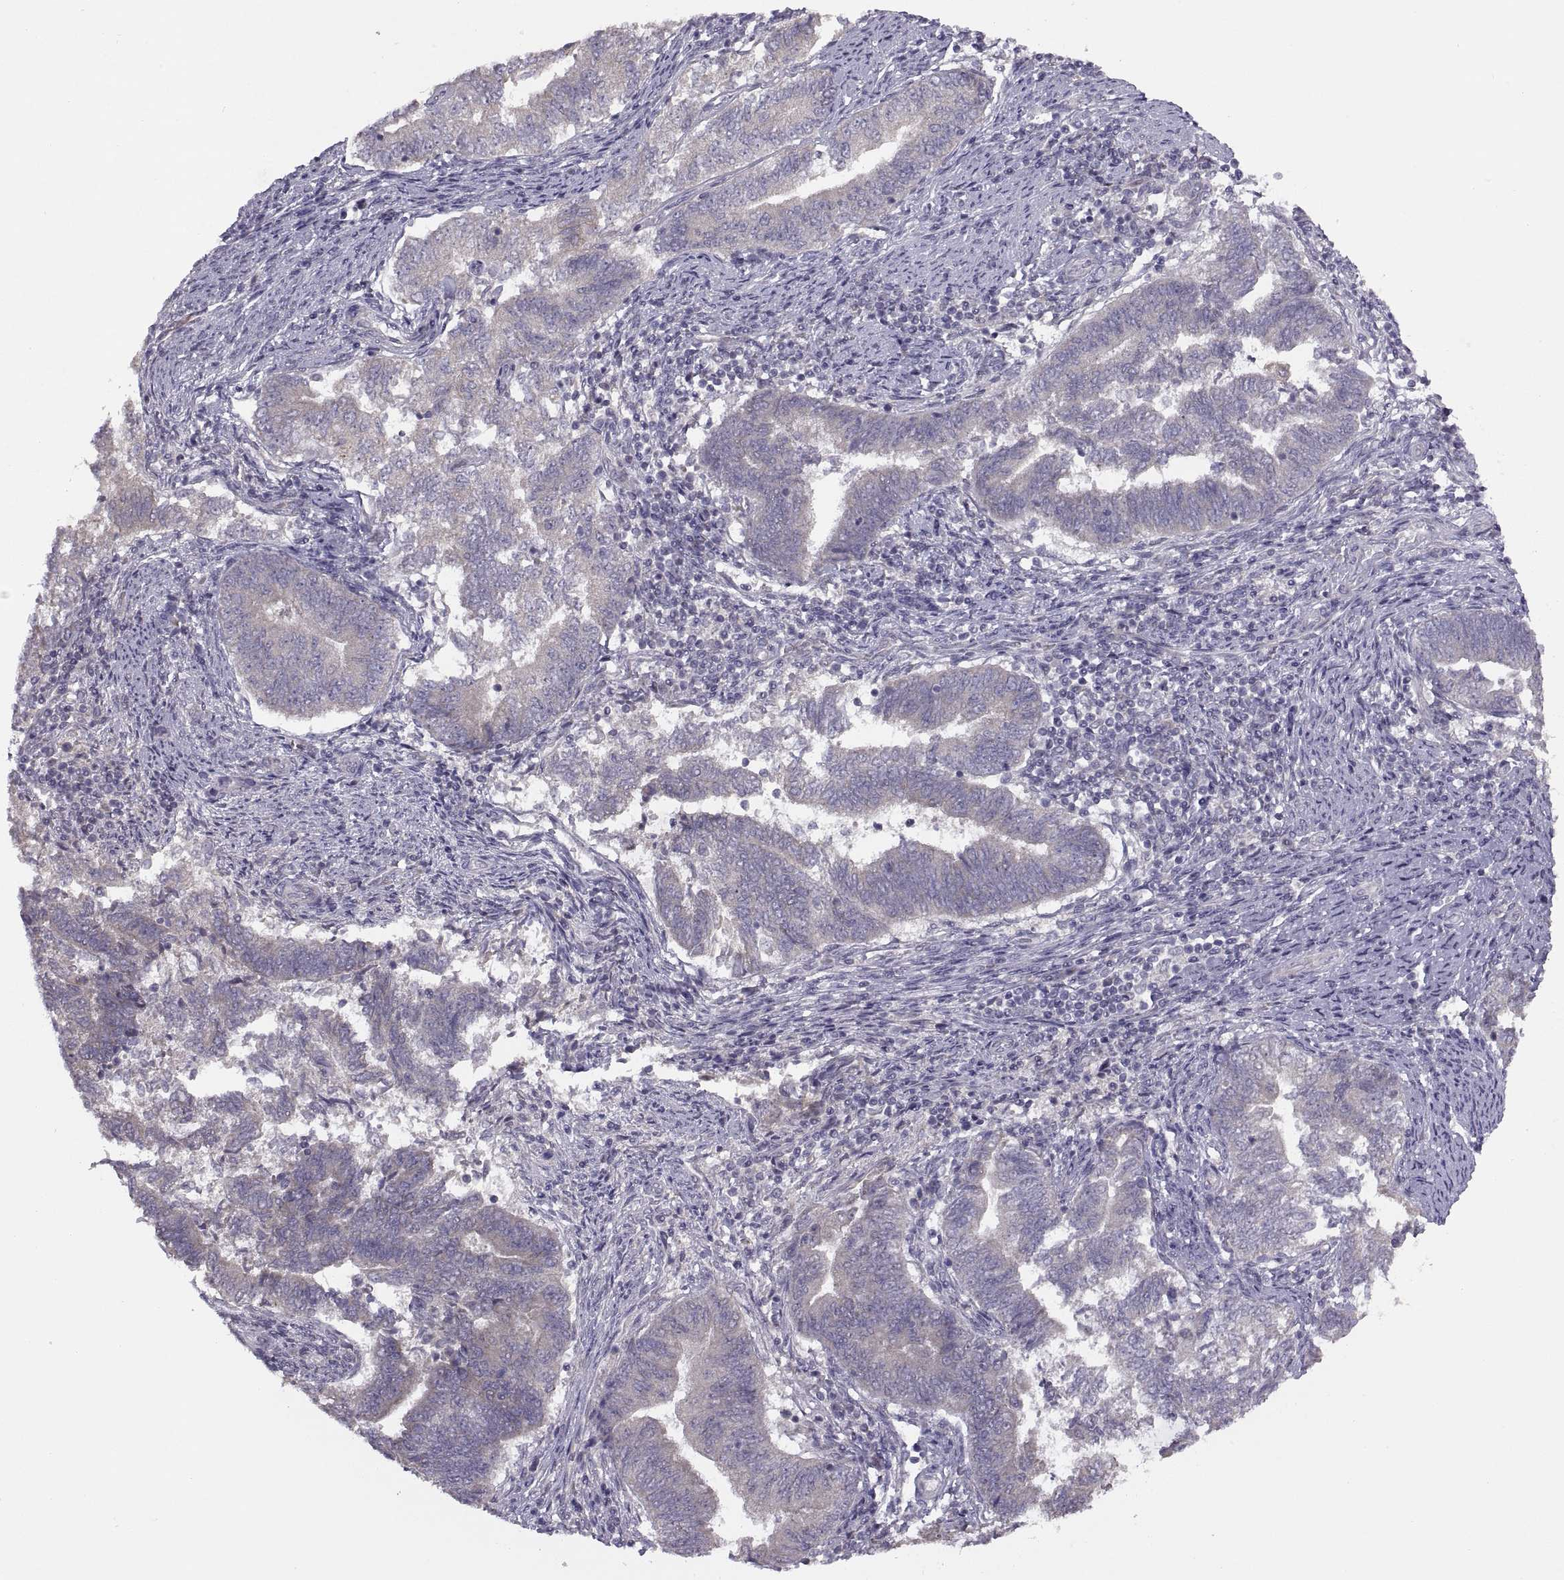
{"staining": {"intensity": "negative", "quantity": "none", "location": "none"}, "tissue": "endometrial cancer", "cell_type": "Tumor cells", "image_type": "cancer", "snomed": [{"axis": "morphology", "description": "Adenocarcinoma, NOS"}, {"axis": "topography", "description": "Endometrium"}], "caption": "Immunohistochemical staining of endometrial cancer (adenocarcinoma) reveals no significant expression in tumor cells.", "gene": "ACSBG2", "patient": {"sex": "female", "age": 65}}